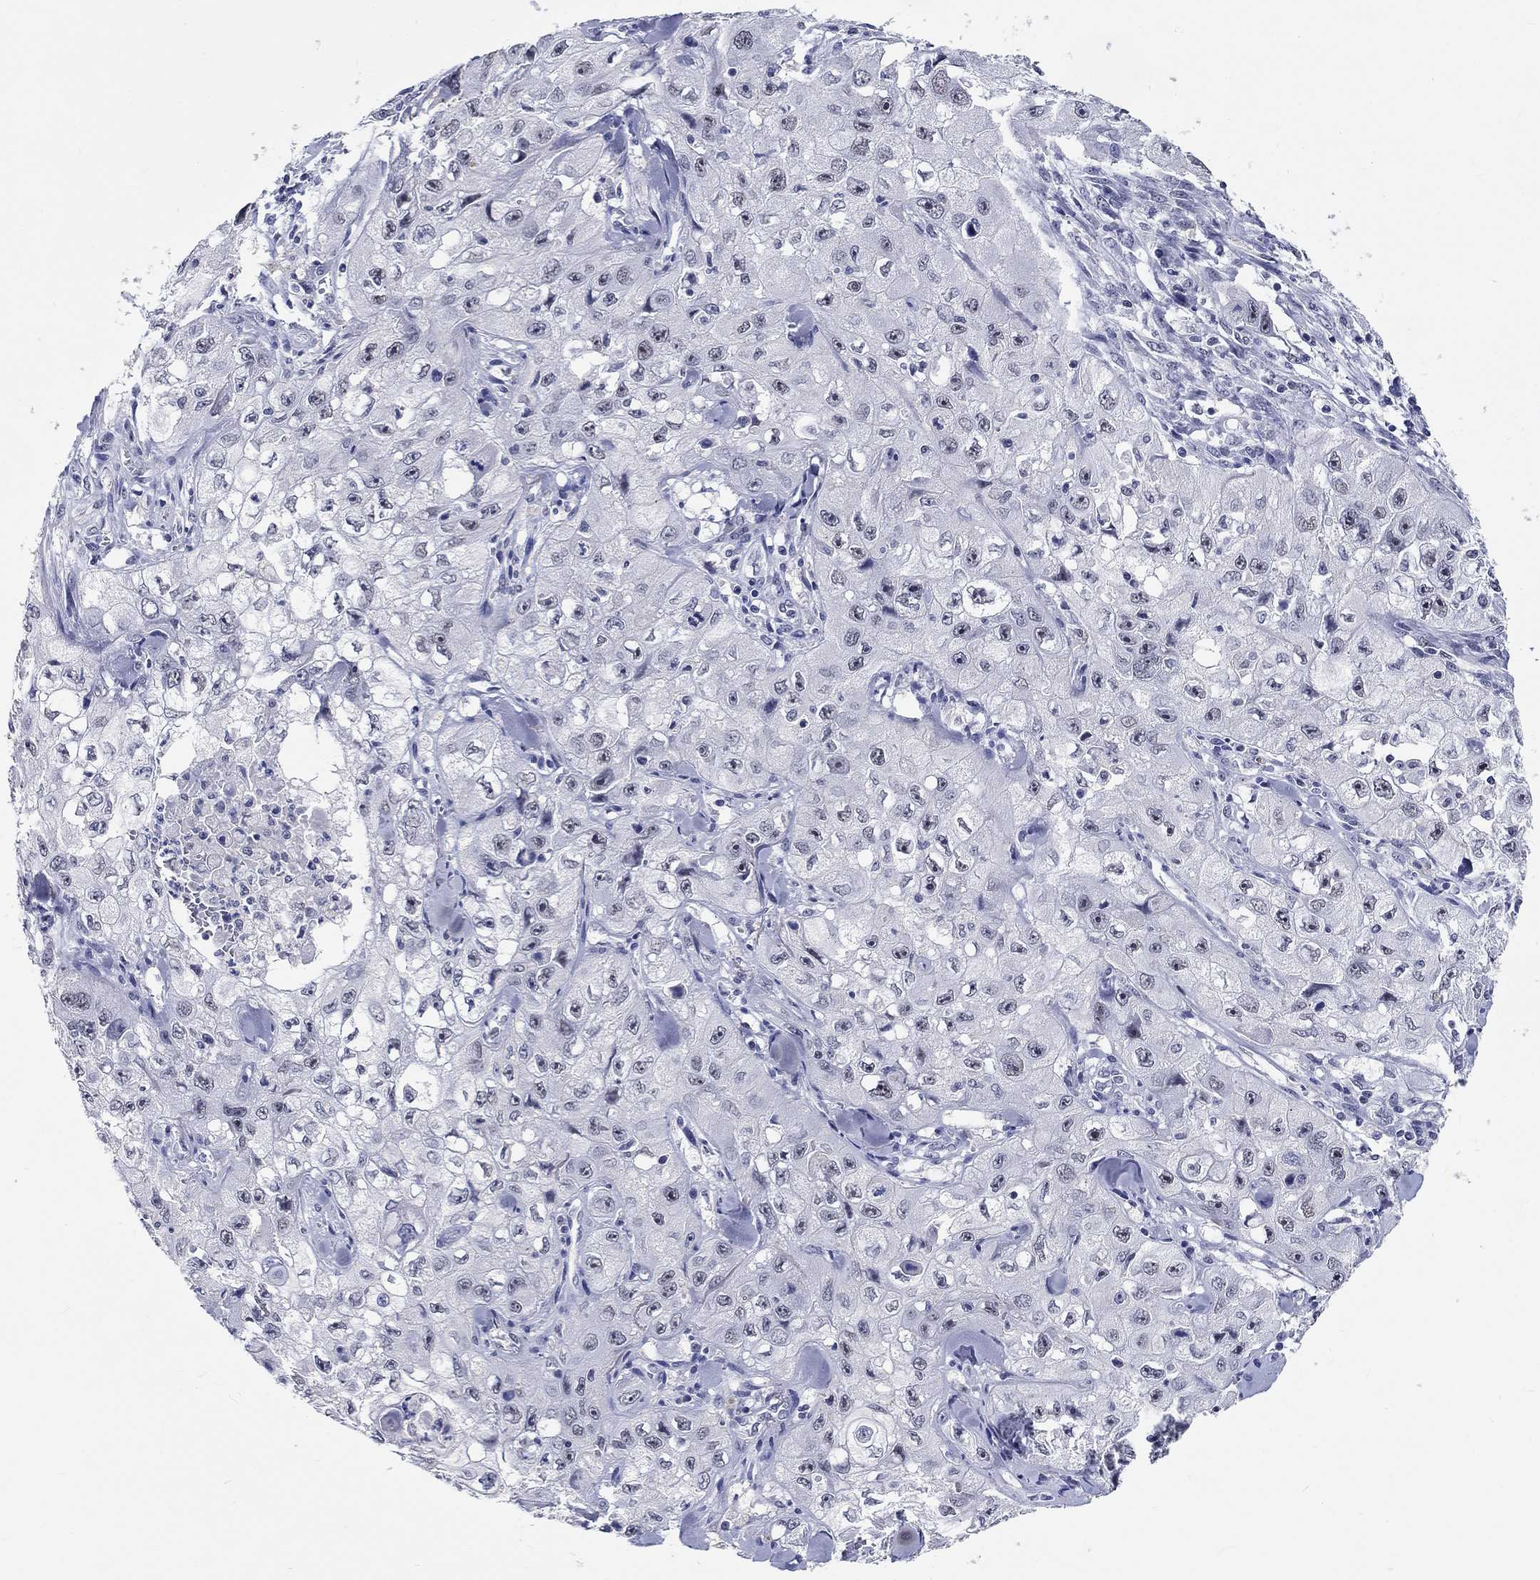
{"staining": {"intensity": "negative", "quantity": "none", "location": "none"}, "tissue": "skin cancer", "cell_type": "Tumor cells", "image_type": "cancer", "snomed": [{"axis": "morphology", "description": "Squamous cell carcinoma, NOS"}, {"axis": "topography", "description": "Skin"}, {"axis": "topography", "description": "Subcutis"}], "caption": "The micrograph demonstrates no staining of tumor cells in skin cancer (squamous cell carcinoma).", "gene": "GRIN1", "patient": {"sex": "male", "age": 73}}